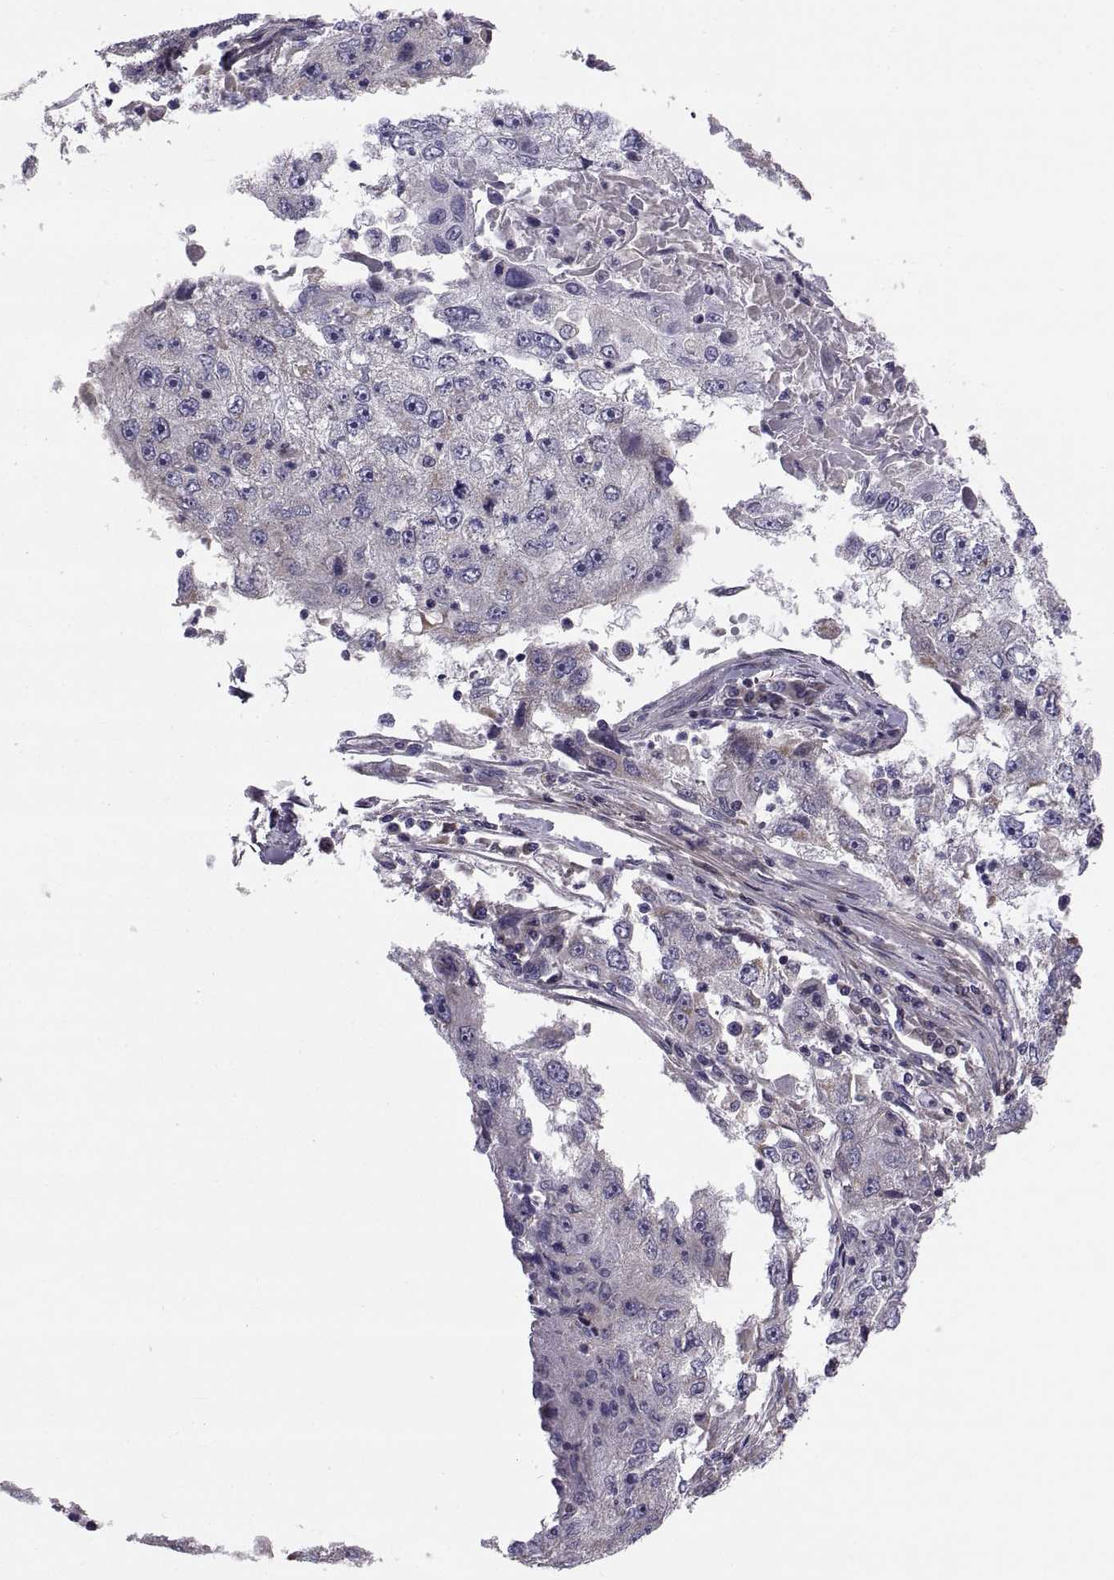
{"staining": {"intensity": "negative", "quantity": "none", "location": "none"}, "tissue": "cervical cancer", "cell_type": "Tumor cells", "image_type": "cancer", "snomed": [{"axis": "morphology", "description": "Squamous cell carcinoma, NOS"}, {"axis": "topography", "description": "Cervix"}], "caption": "A high-resolution histopathology image shows immunohistochemistry (IHC) staining of cervical squamous cell carcinoma, which demonstrates no significant staining in tumor cells.", "gene": "PEX5L", "patient": {"sex": "female", "age": 36}}